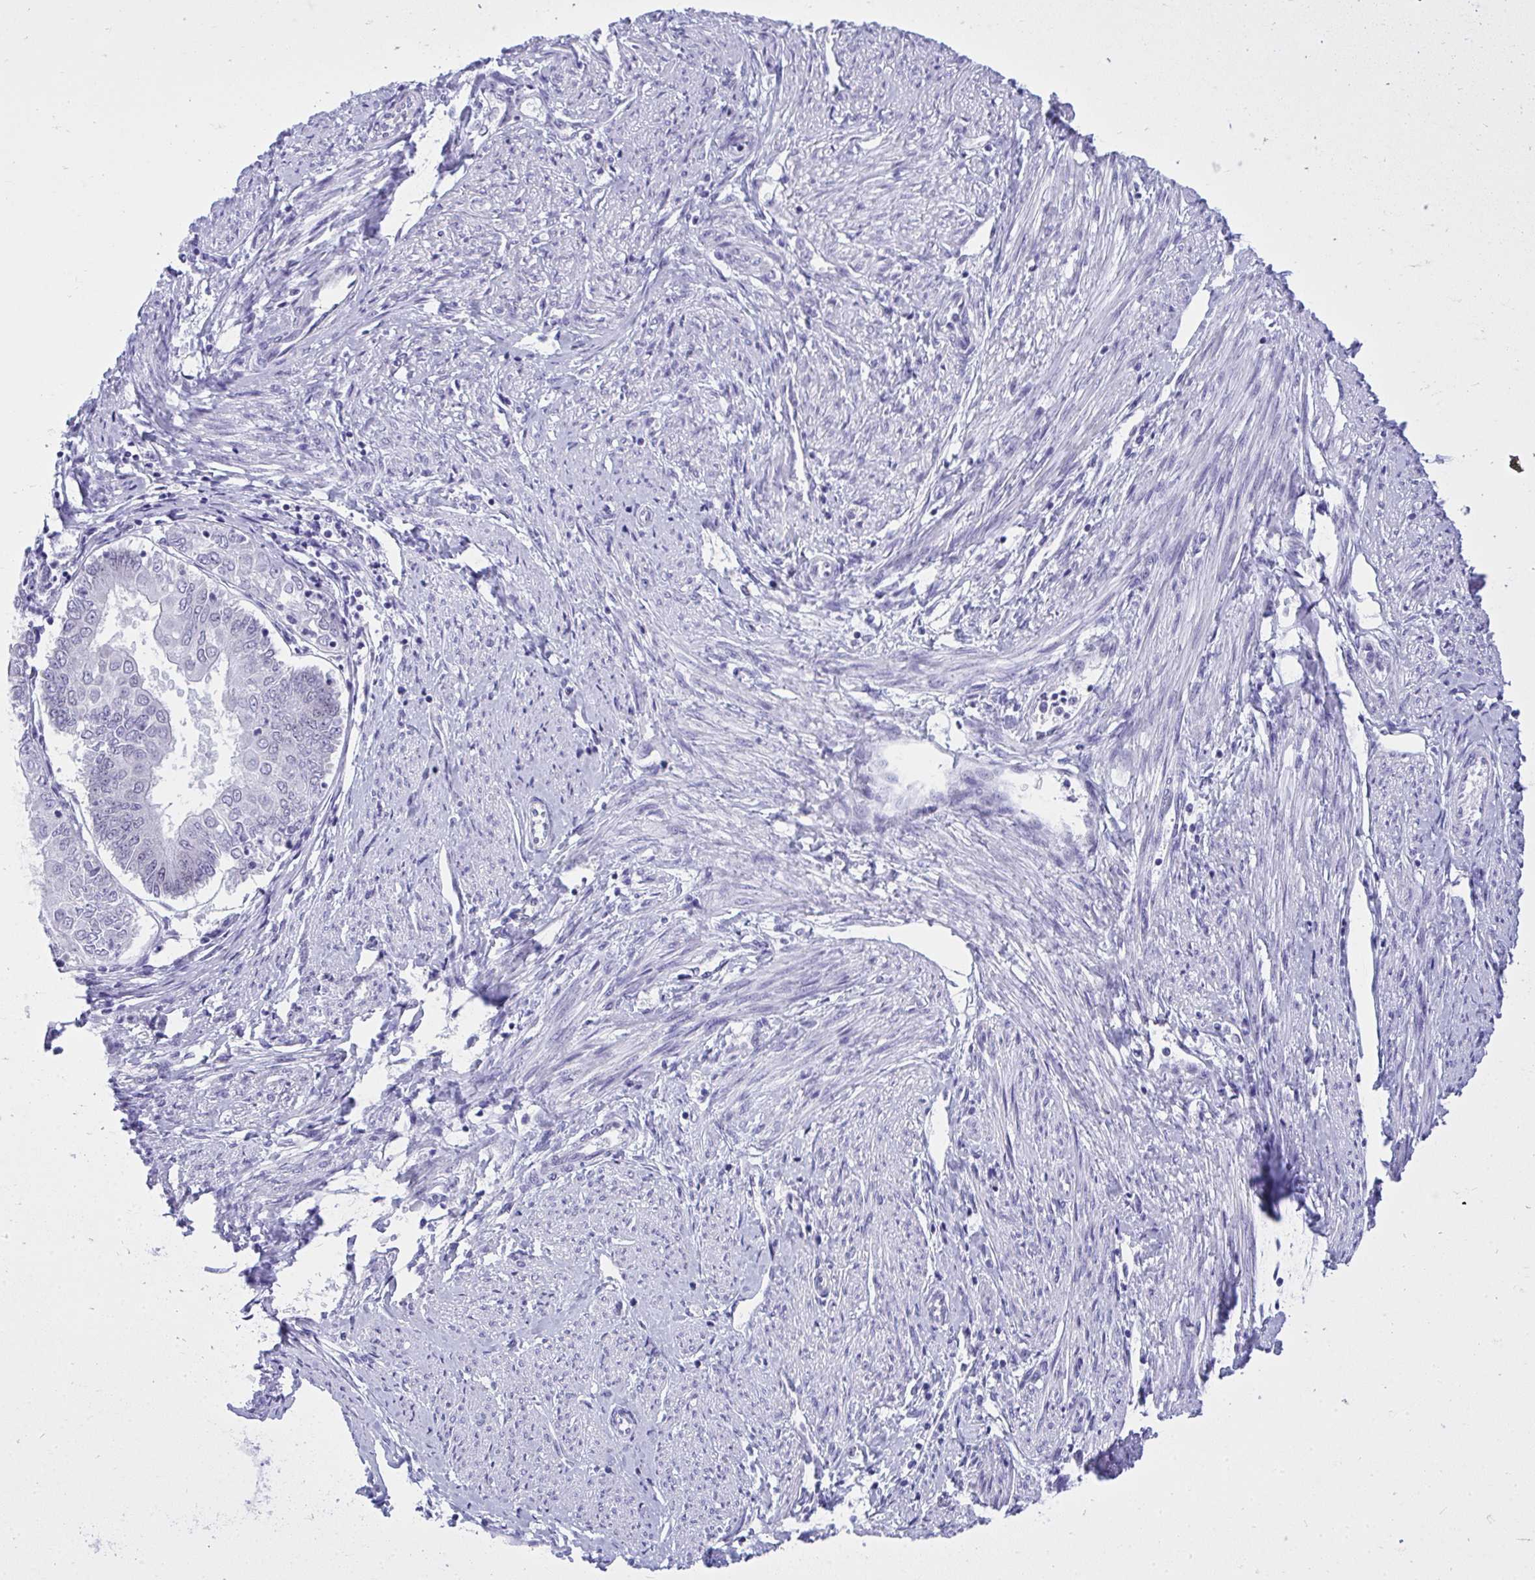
{"staining": {"intensity": "negative", "quantity": "none", "location": "none"}, "tissue": "endometrial cancer", "cell_type": "Tumor cells", "image_type": "cancer", "snomed": [{"axis": "morphology", "description": "Adenocarcinoma, NOS"}, {"axis": "topography", "description": "Endometrium"}], "caption": "High power microscopy histopathology image of an immunohistochemistry (IHC) micrograph of endometrial adenocarcinoma, revealing no significant expression in tumor cells.", "gene": "TEAD4", "patient": {"sex": "female", "age": 68}}